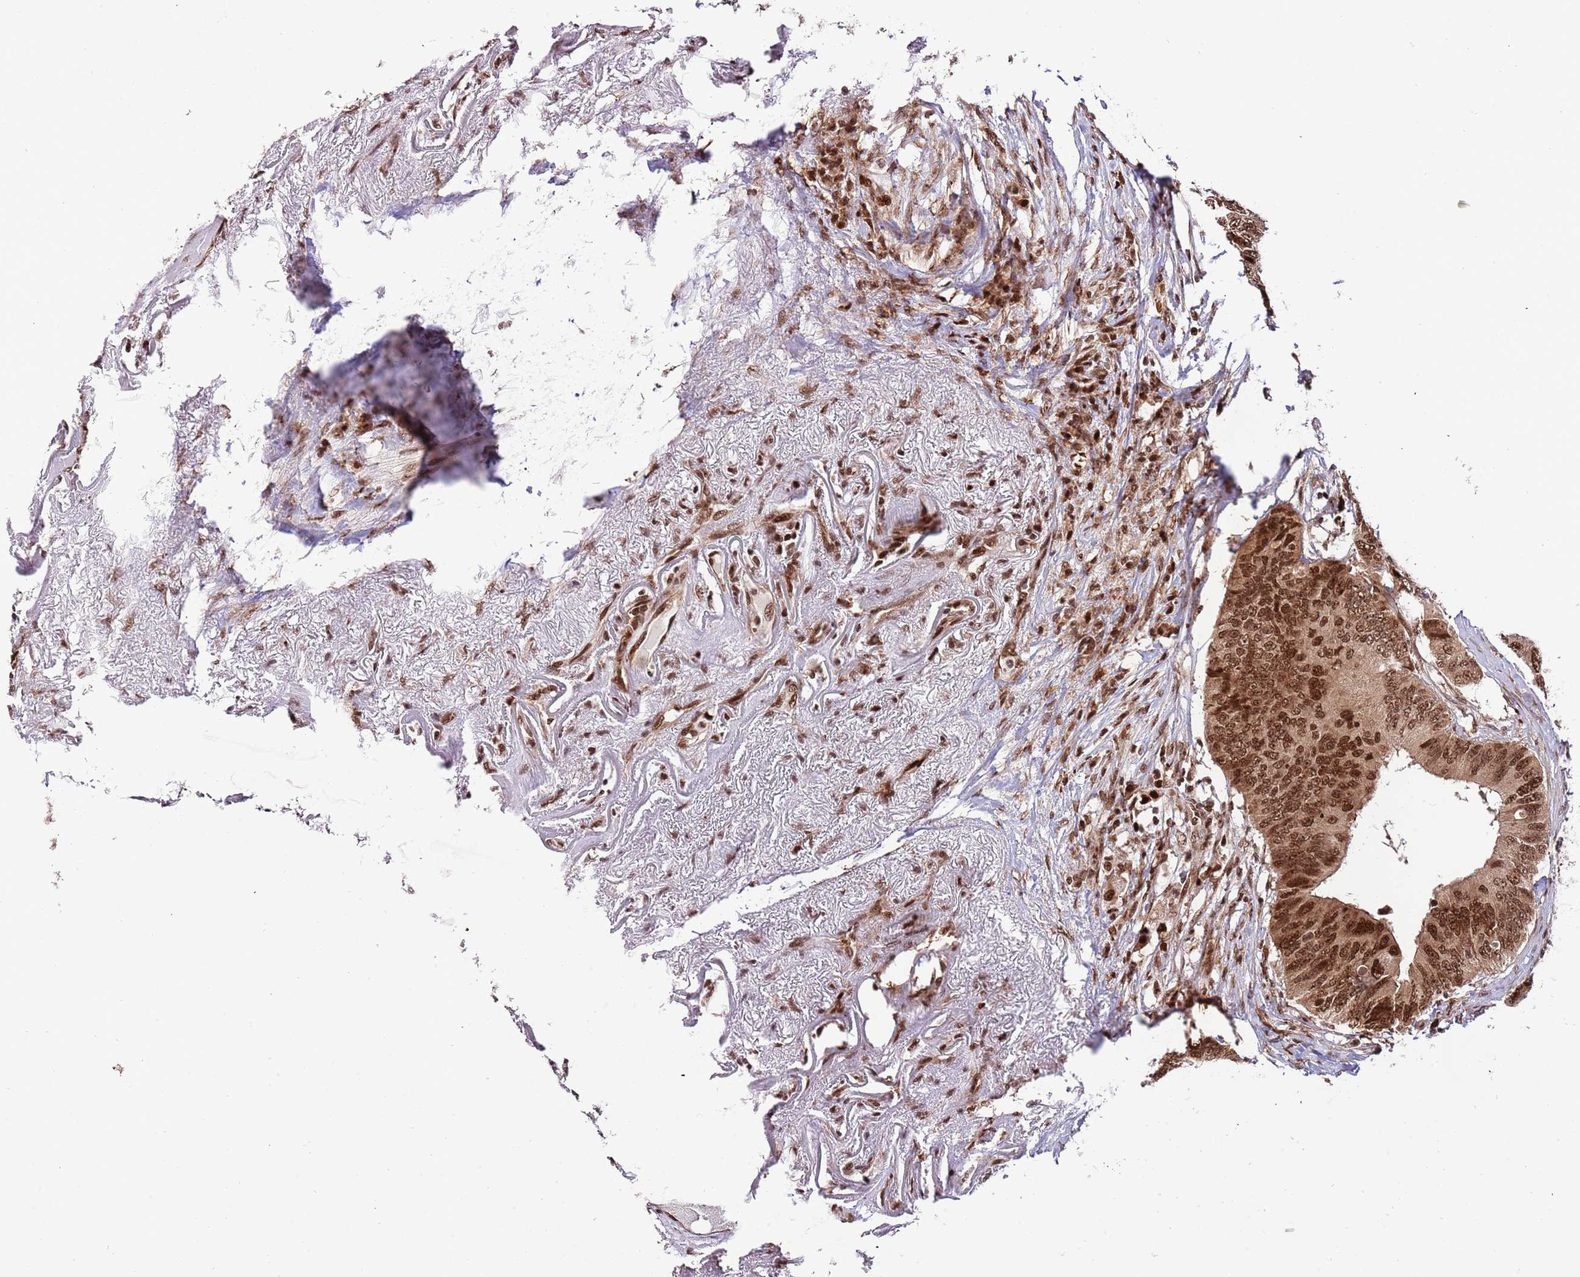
{"staining": {"intensity": "strong", "quantity": ">75%", "location": "nuclear"}, "tissue": "colorectal cancer", "cell_type": "Tumor cells", "image_type": "cancer", "snomed": [{"axis": "morphology", "description": "Adenocarcinoma, NOS"}, {"axis": "topography", "description": "Colon"}], "caption": "A brown stain labels strong nuclear staining of a protein in human colorectal cancer tumor cells. (Brightfield microscopy of DAB IHC at high magnification).", "gene": "RIF1", "patient": {"sex": "male", "age": 71}}